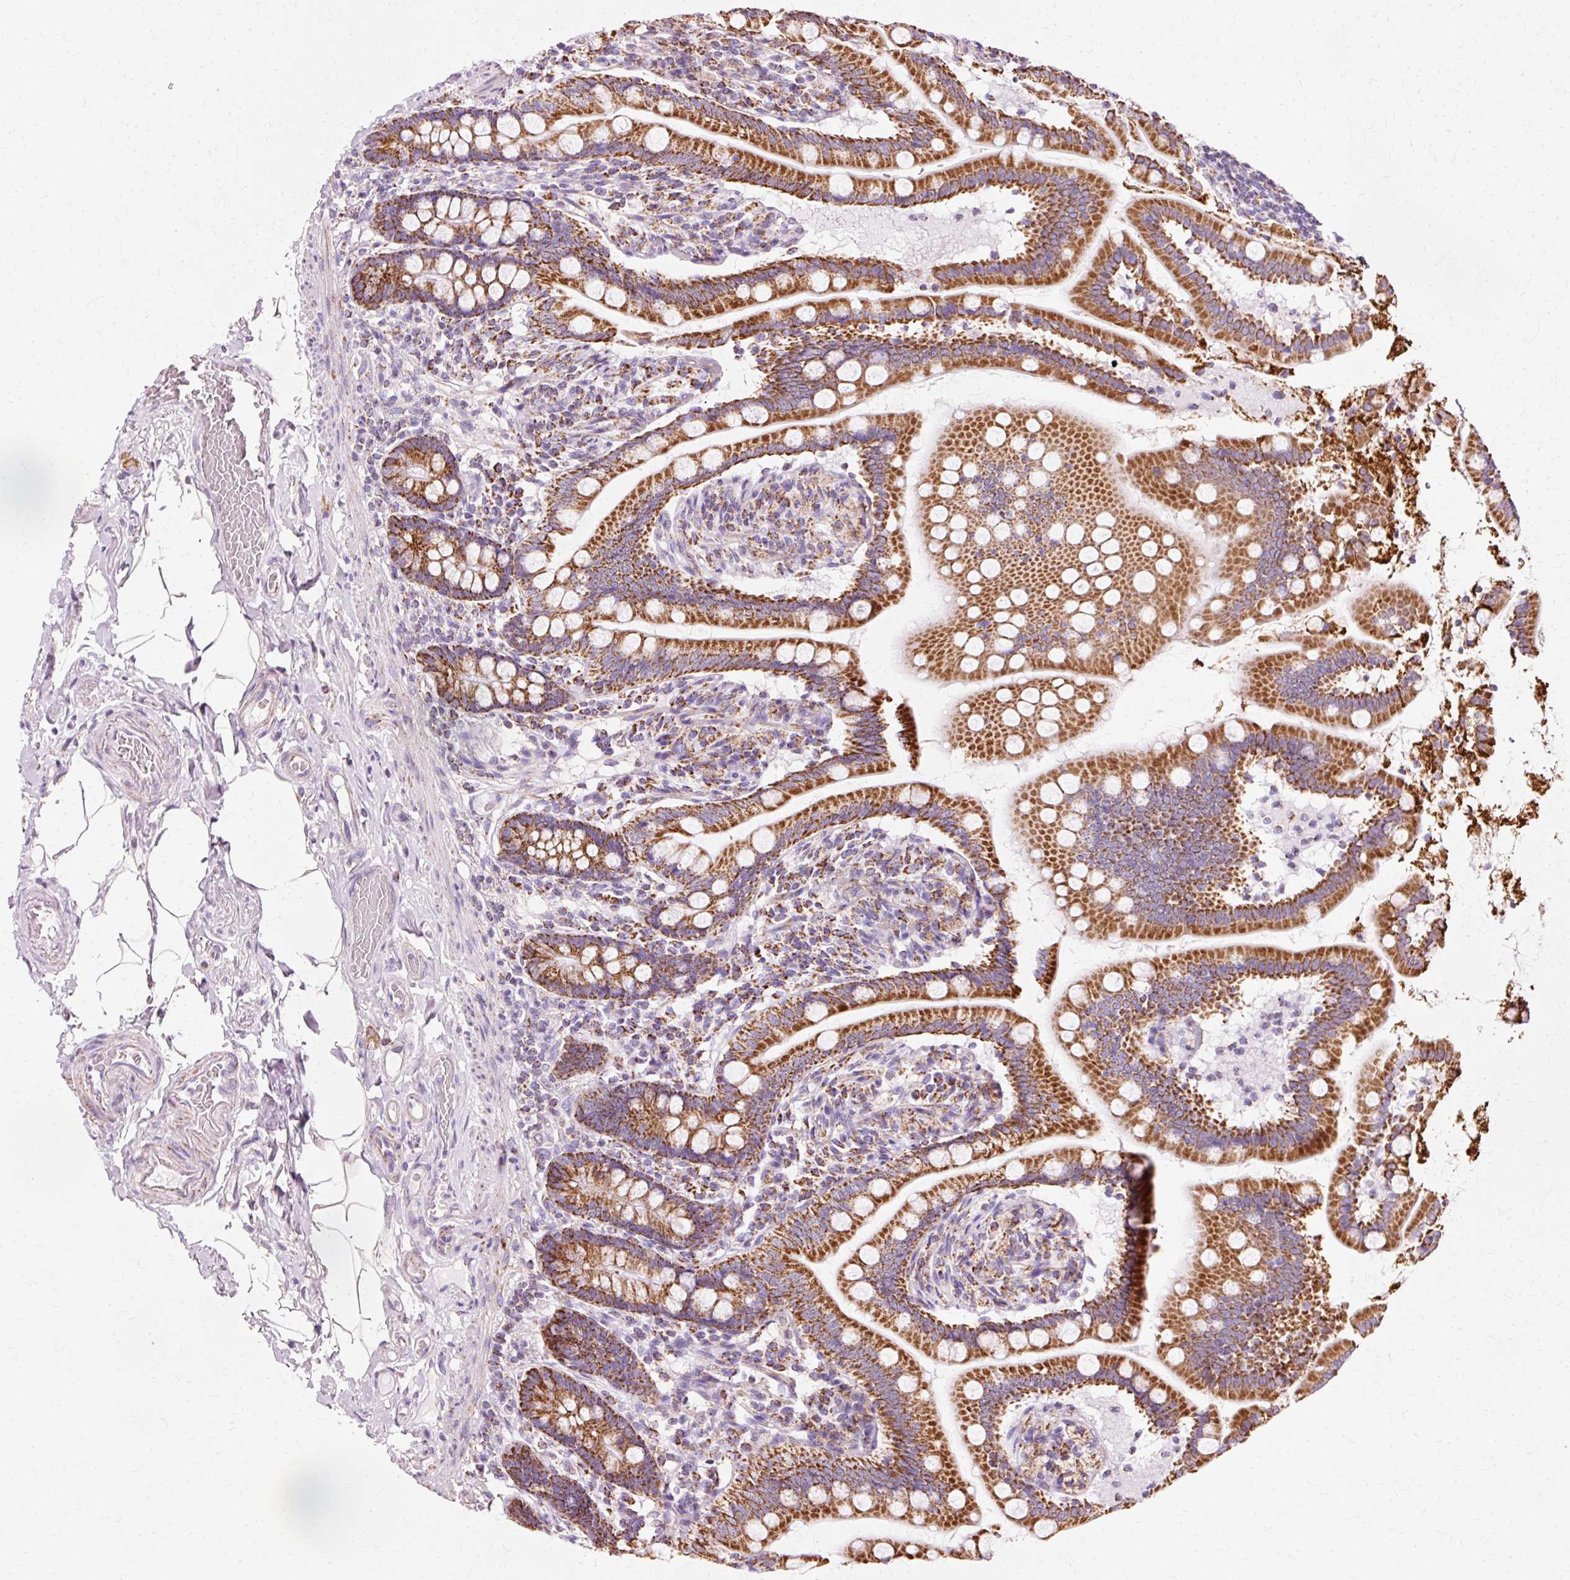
{"staining": {"intensity": "strong", "quantity": ">75%", "location": "cytoplasmic/membranous"}, "tissue": "small intestine", "cell_type": "Glandular cells", "image_type": "normal", "snomed": [{"axis": "morphology", "description": "Normal tissue, NOS"}, {"axis": "topography", "description": "Small intestine"}], "caption": "Immunohistochemistry micrograph of normal small intestine stained for a protein (brown), which demonstrates high levels of strong cytoplasmic/membranous positivity in approximately >75% of glandular cells.", "gene": "ATP5PO", "patient": {"sex": "female", "age": 64}}